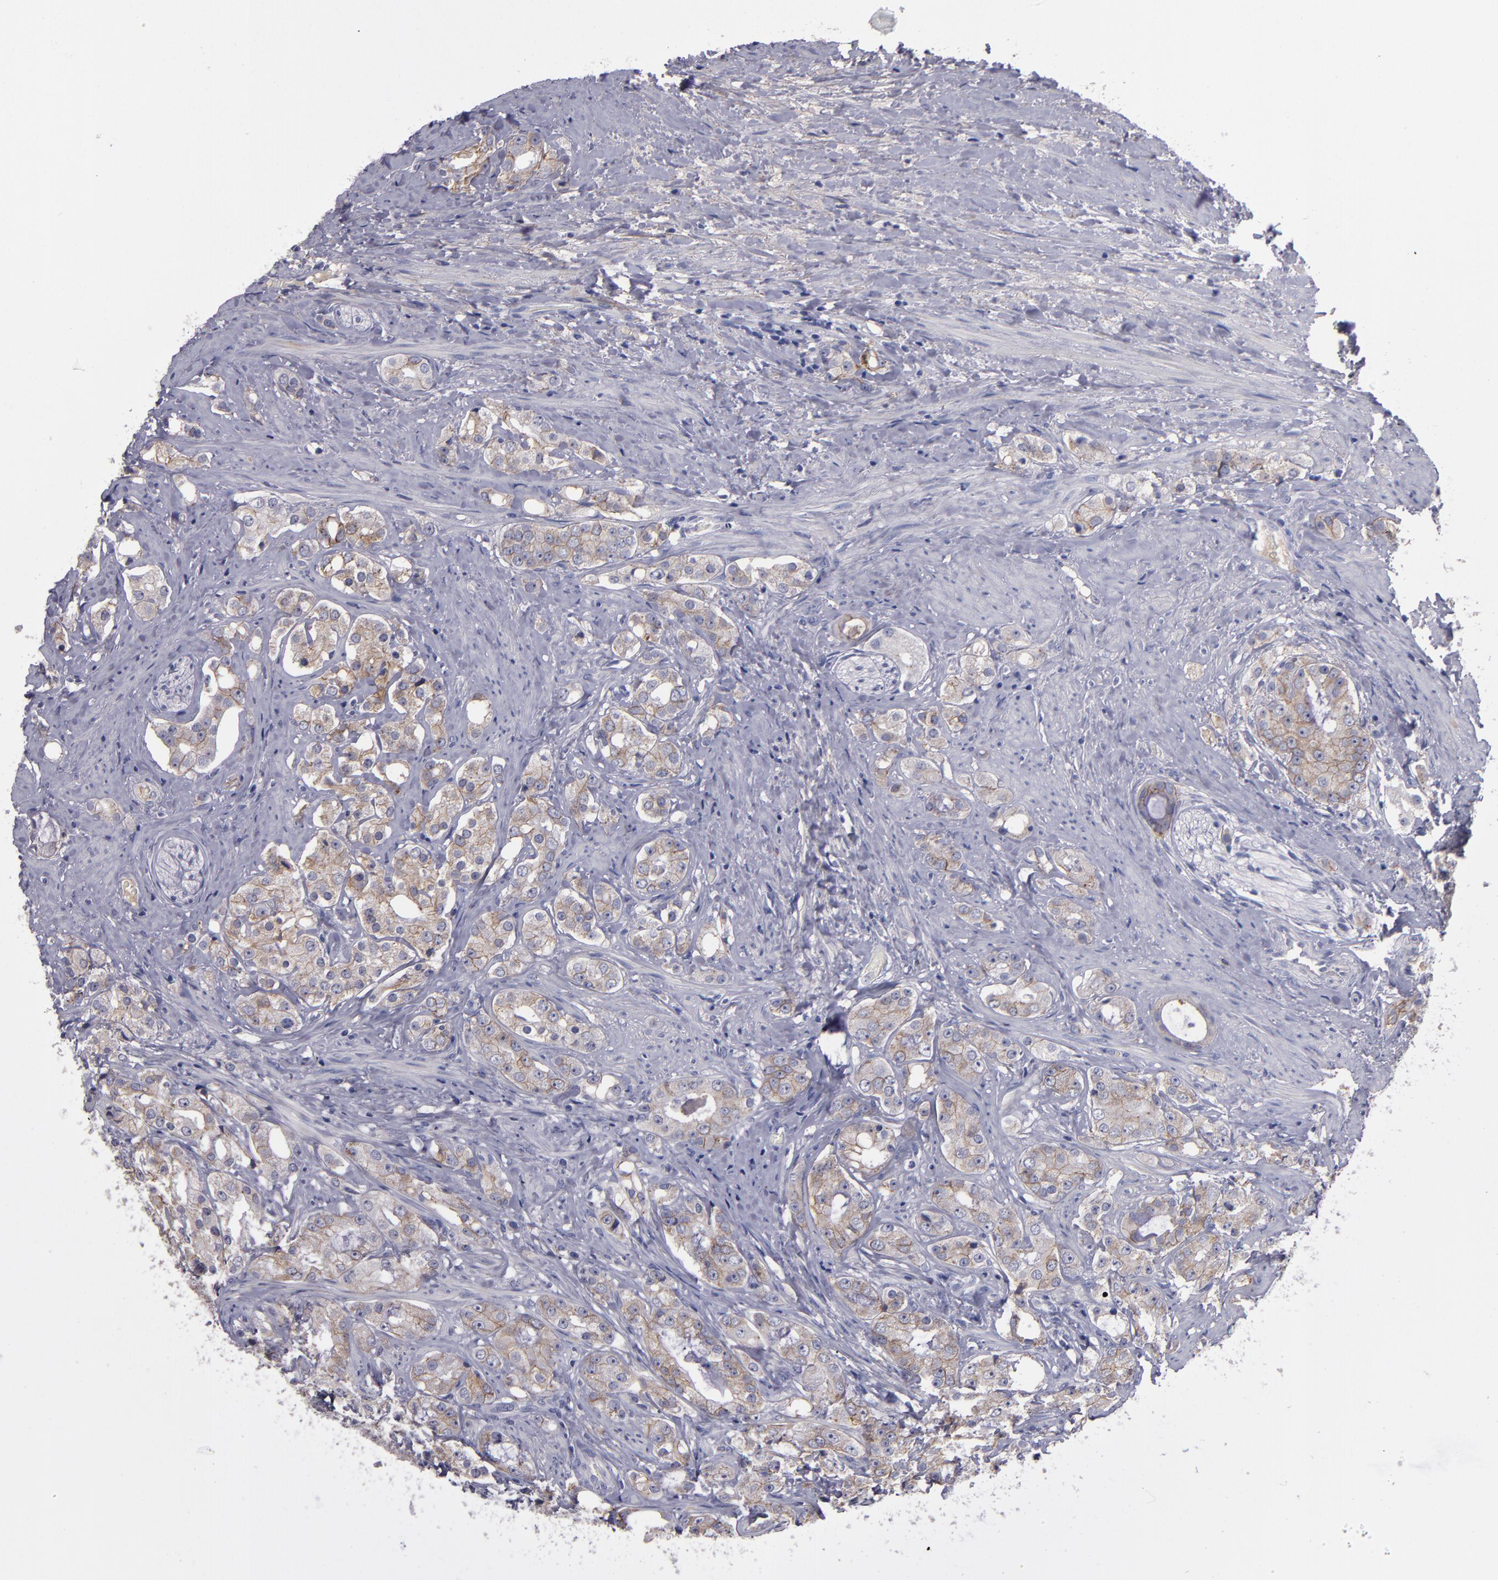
{"staining": {"intensity": "weak", "quantity": ">75%", "location": "cytoplasmic/membranous"}, "tissue": "prostate cancer", "cell_type": "Tumor cells", "image_type": "cancer", "snomed": [{"axis": "morphology", "description": "Adenocarcinoma, High grade"}, {"axis": "topography", "description": "Prostate"}], "caption": "Brown immunohistochemical staining in human prostate cancer reveals weak cytoplasmic/membranous staining in about >75% of tumor cells.", "gene": "CDH3", "patient": {"sex": "male", "age": 68}}